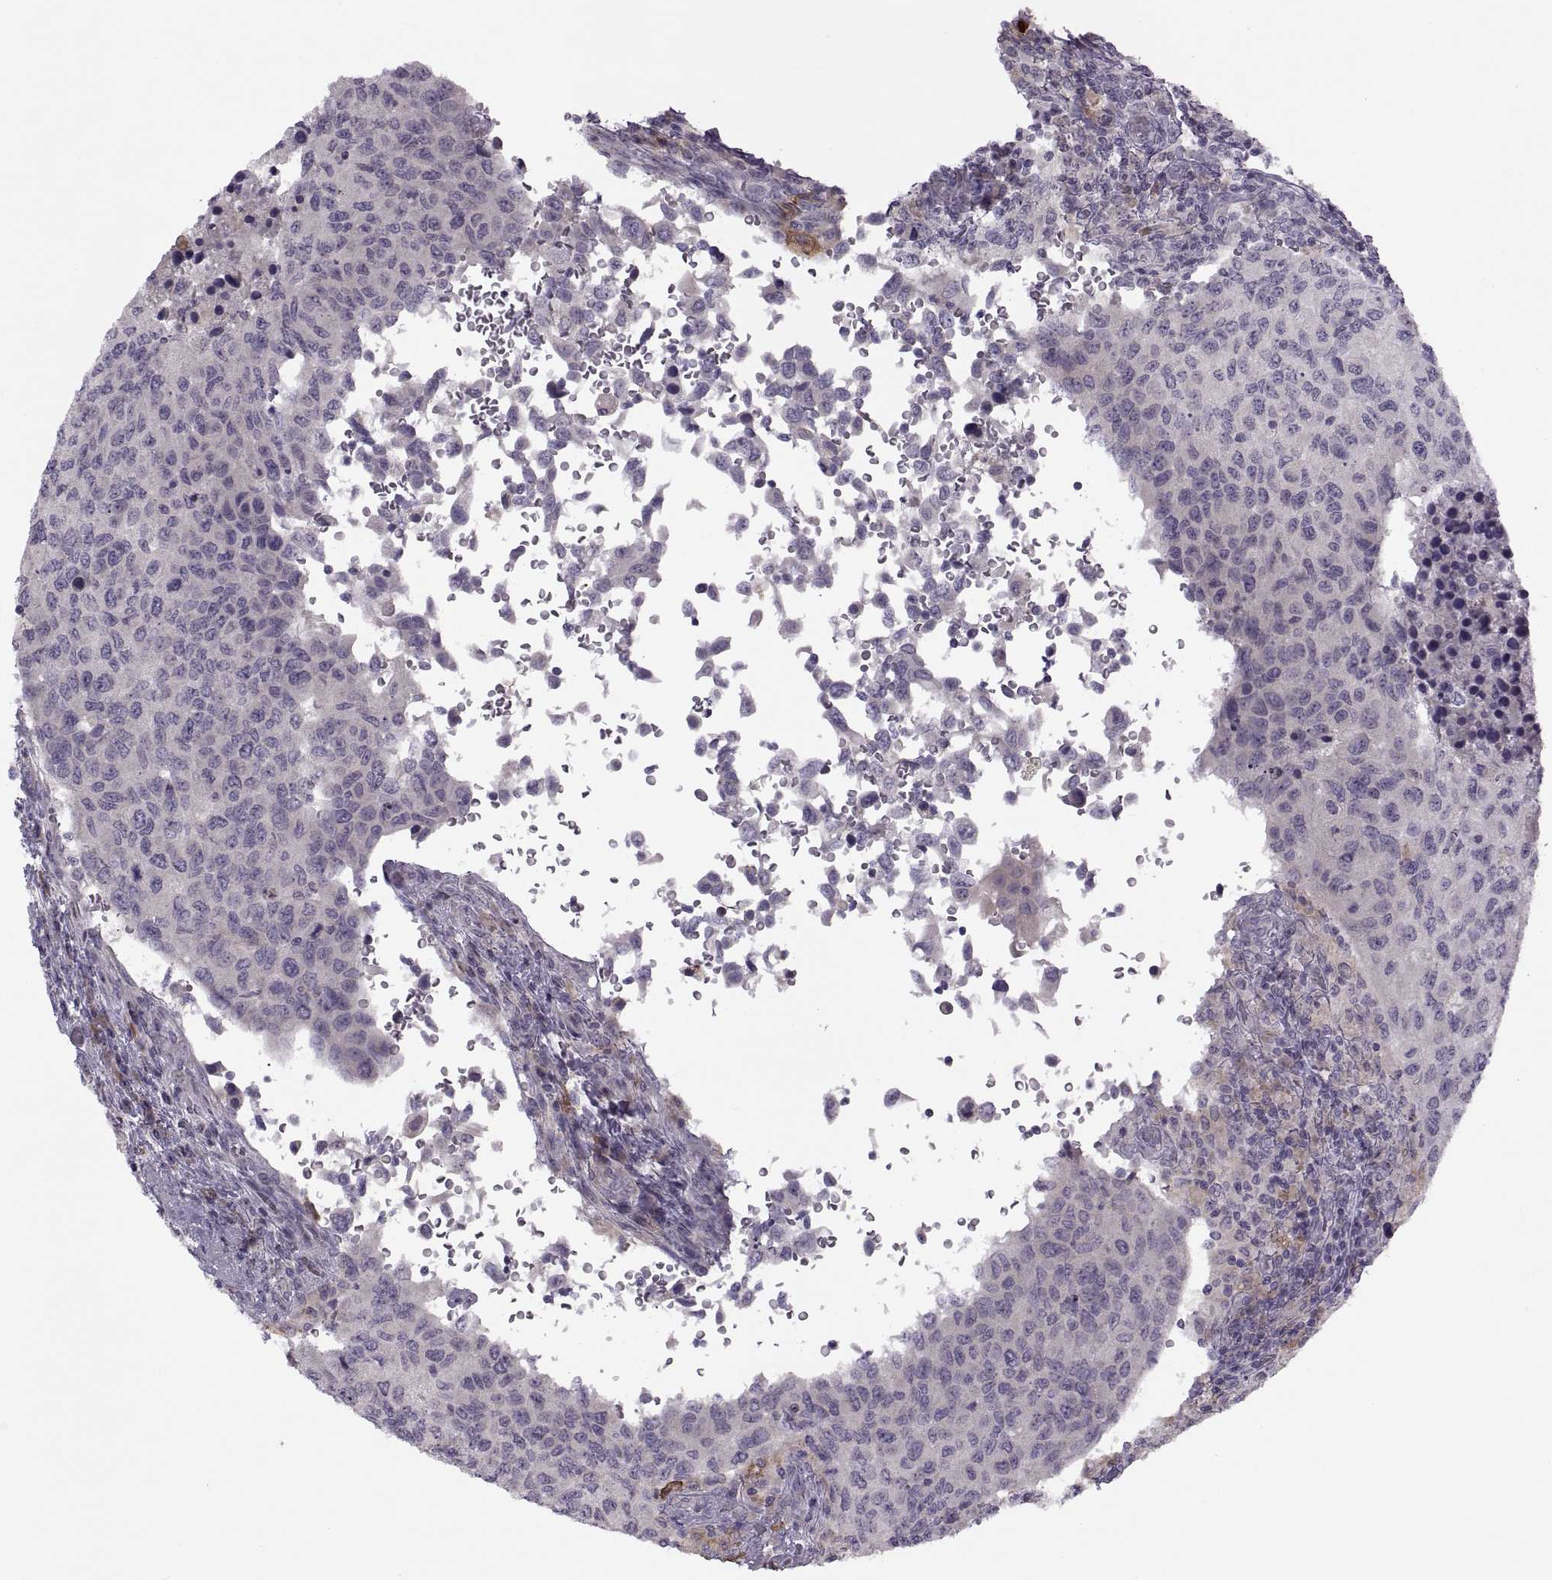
{"staining": {"intensity": "negative", "quantity": "none", "location": "none"}, "tissue": "urothelial cancer", "cell_type": "Tumor cells", "image_type": "cancer", "snomed": [{"axis": "morphology", "description": "Urothelial carcinoma, High grade"}, {"axis": "topography", "description": "Urinary bladder"}], "caption": "Immunohistochemical staining of urothelial carcinoma (high-grade) shows no significant expression in tumor cells.", "gene": "H2AP", "patient": {"sex": "female", "age": 78}}